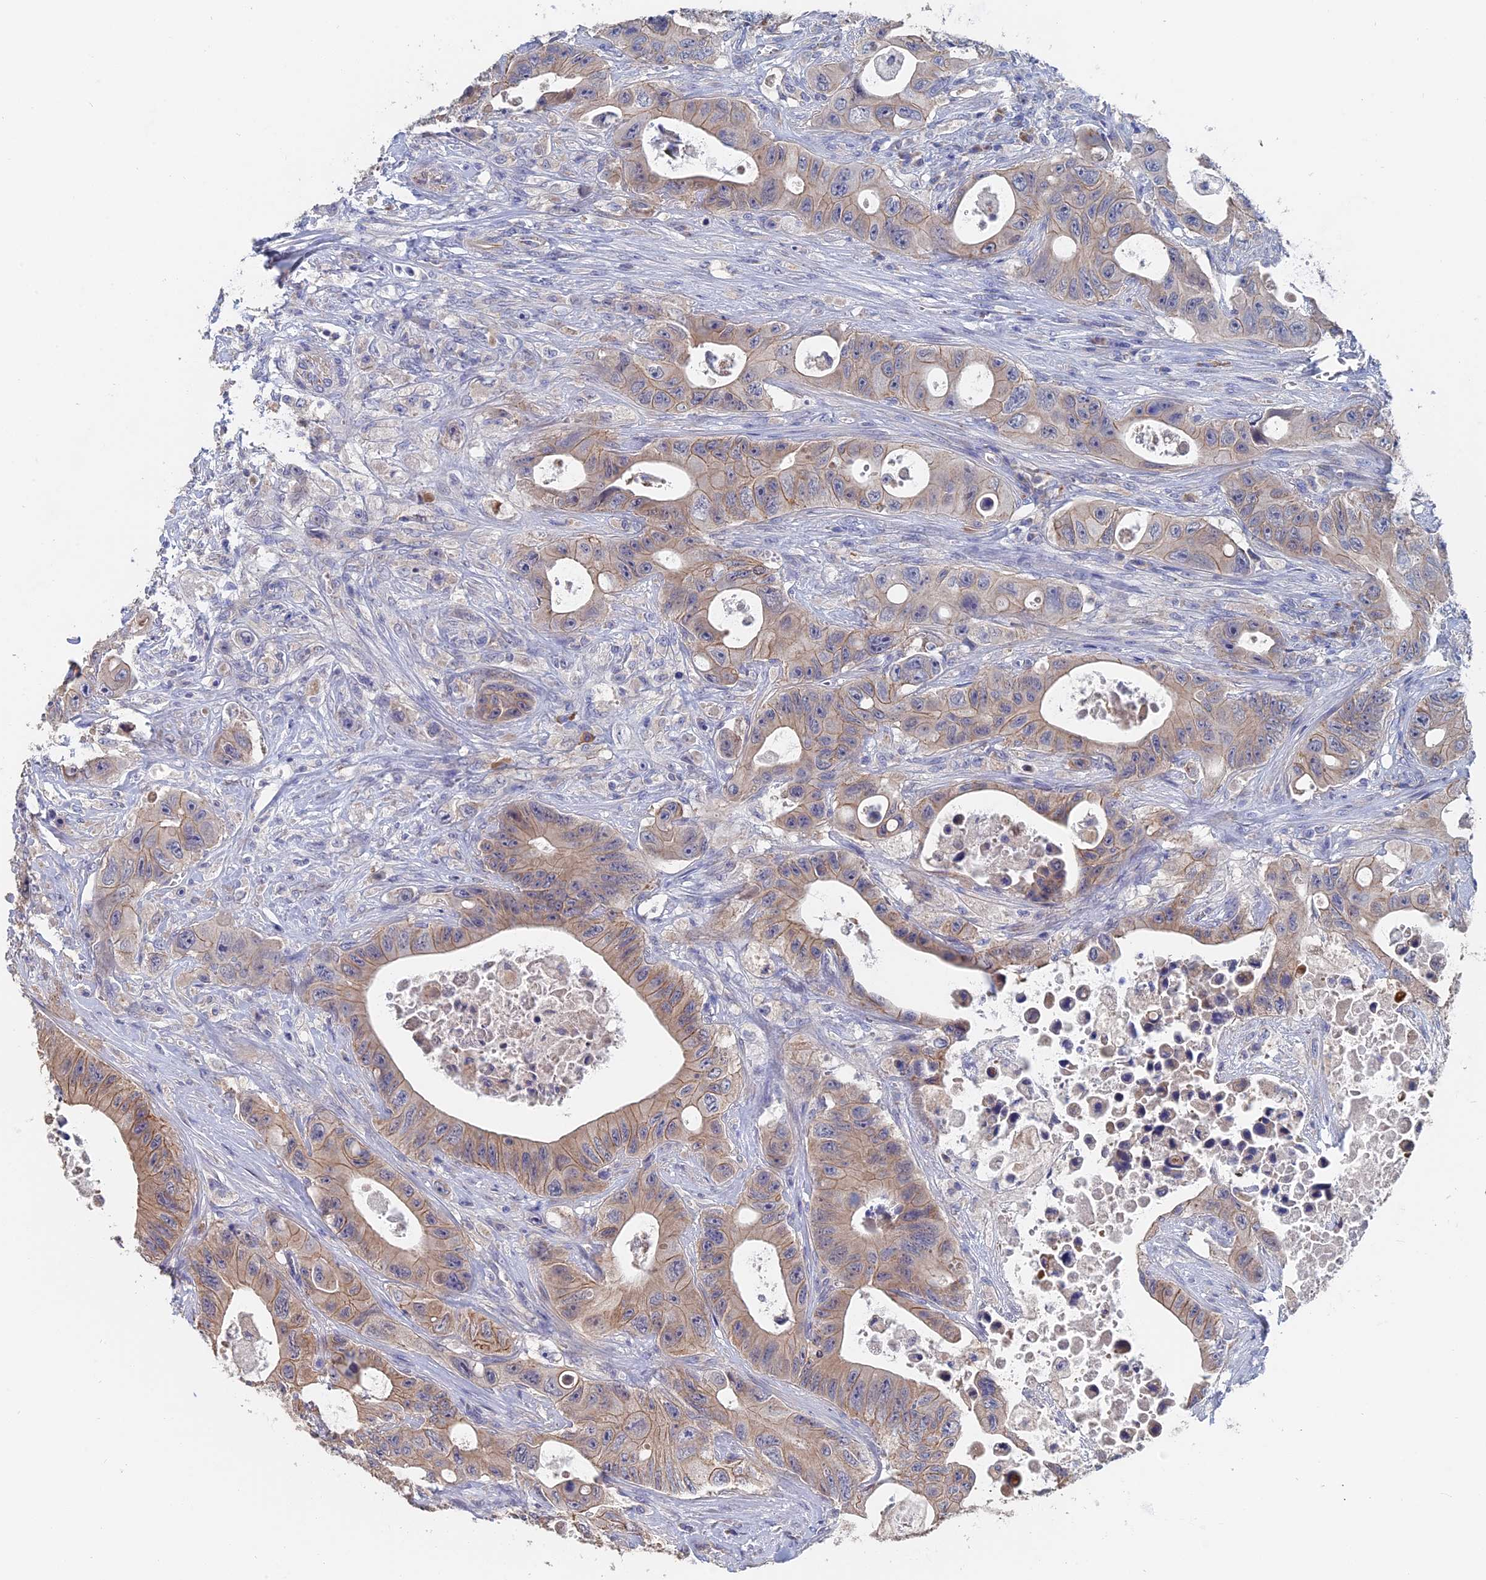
{"staining": {"intensity": "weak", "quantity": "25%-75%", "location": "cytoplasmic/membranous"}, "tissue": "colorectal cancer", "cell_type": "Tumor cells", "image_type": "cancer", "snomed": [{"axis": "morphology", "description": "Adenocarcinoma, NOS"}, {"axis": "topography", "description": "Colon"}], "caption": "A high-resolution histopathology image shows immunohistochemistry staining of colorectal cancer, which demonstrates weak cytoplasmic/membranous positivity in approximately 25%-75% of tumor cells. The staining was performed using DAB to visualize the protein expression in brown, while the nuclei were stained in blue with hematoxylin (Magnification: 20x).", "gene": "SLC33A1", "patient": {"sex": "female", "age": 46}}